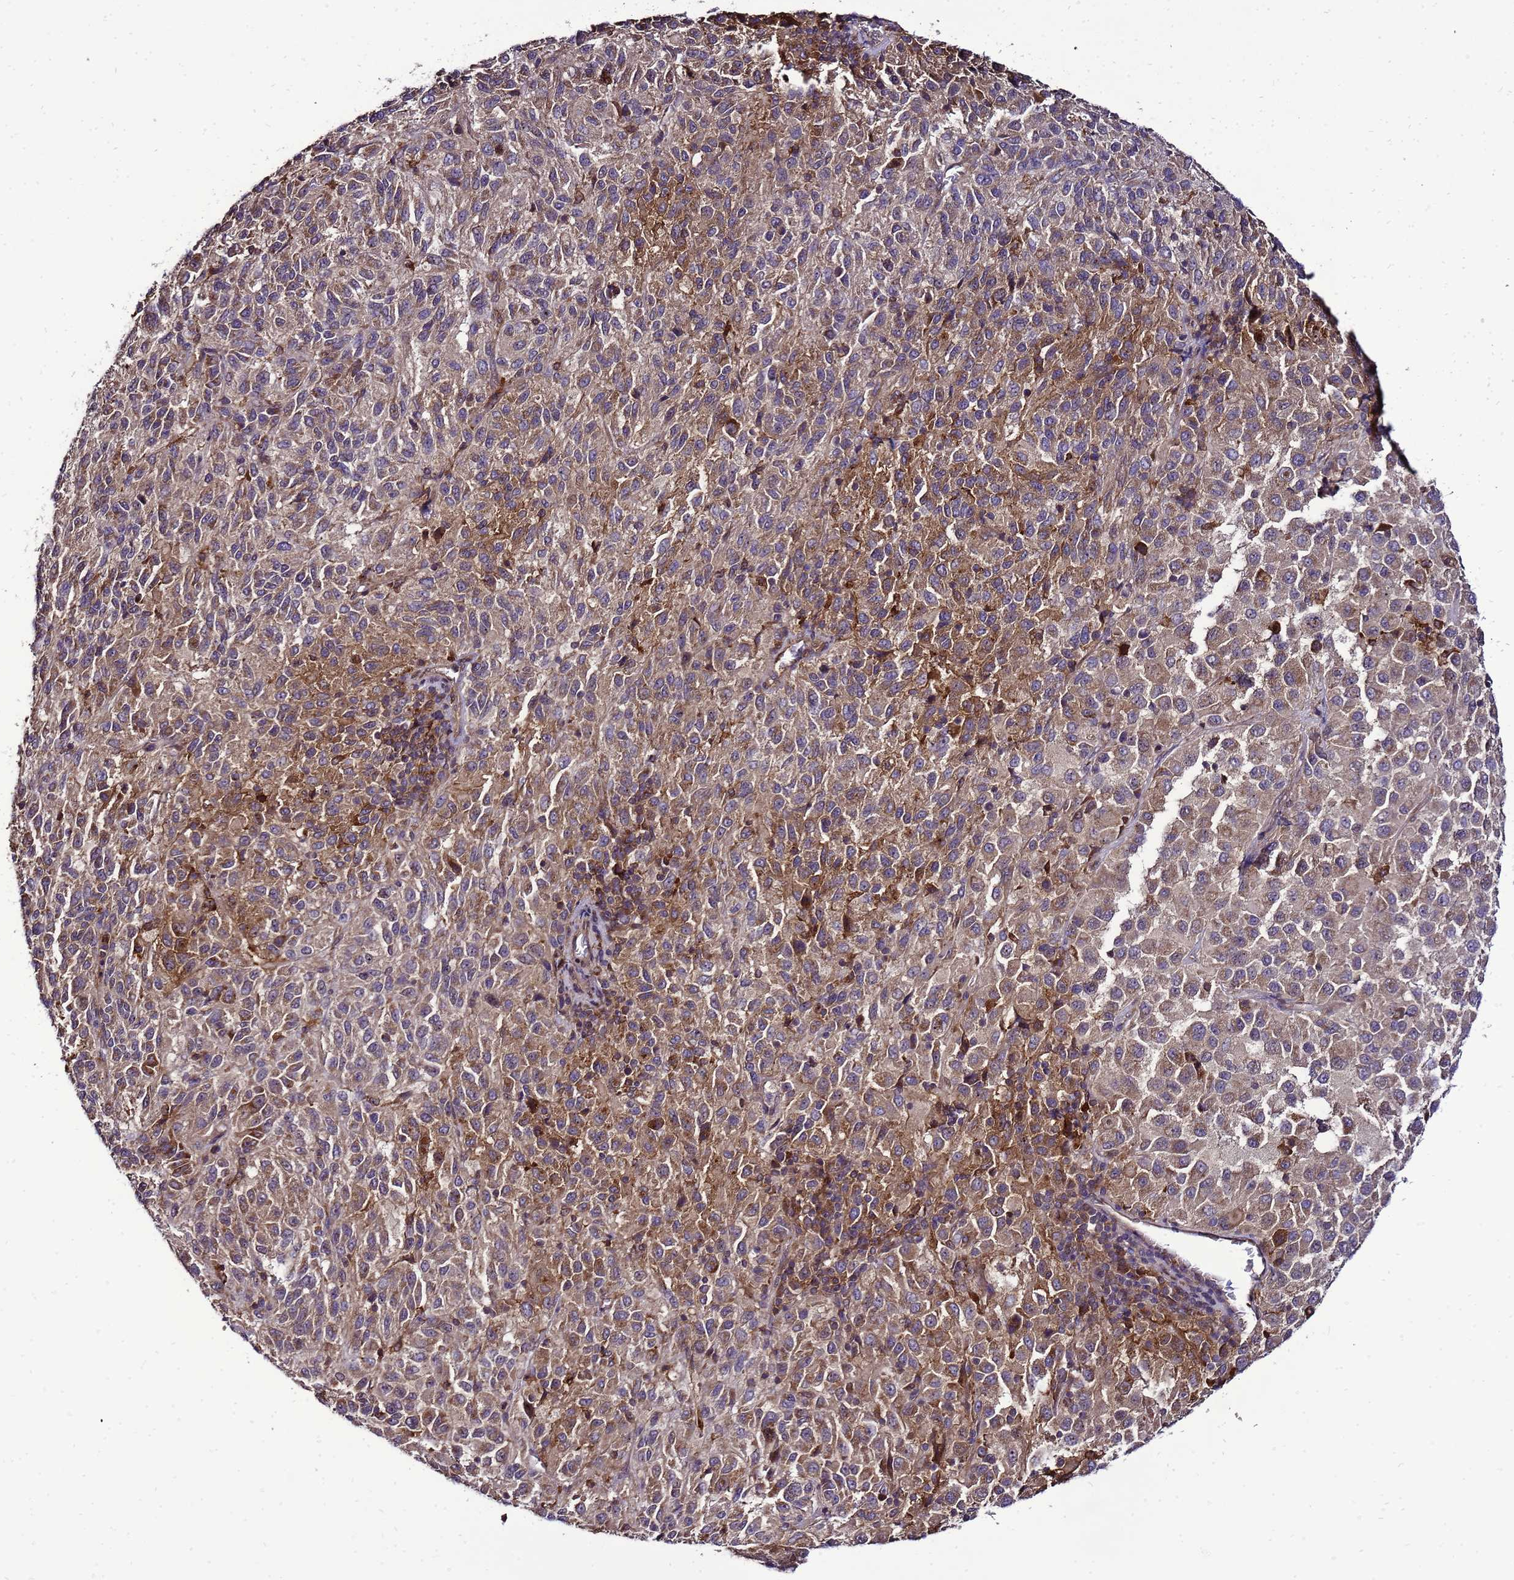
{"staining": {"intensity": "moderate", "quantity": "25%-75%", "location": "cytoplasmic/membranous"}, "tissue": "melanoma", "cell_type": "Tumor cells", "image_type": "cancer", "snomed": [{"axis": "morphology", "description": "Malignant melanoma, Metastatic site"}, {"axis": "topography", "description": "Lung"}], "caption": "This is a histology image of IHC staining of malignant melanoma (metastatic site), which shows moderate expression in the cytoplasmic/membranous of tumor cells.", "gene": "TRABD", "patient": {"sex": "male", "age": 64}}